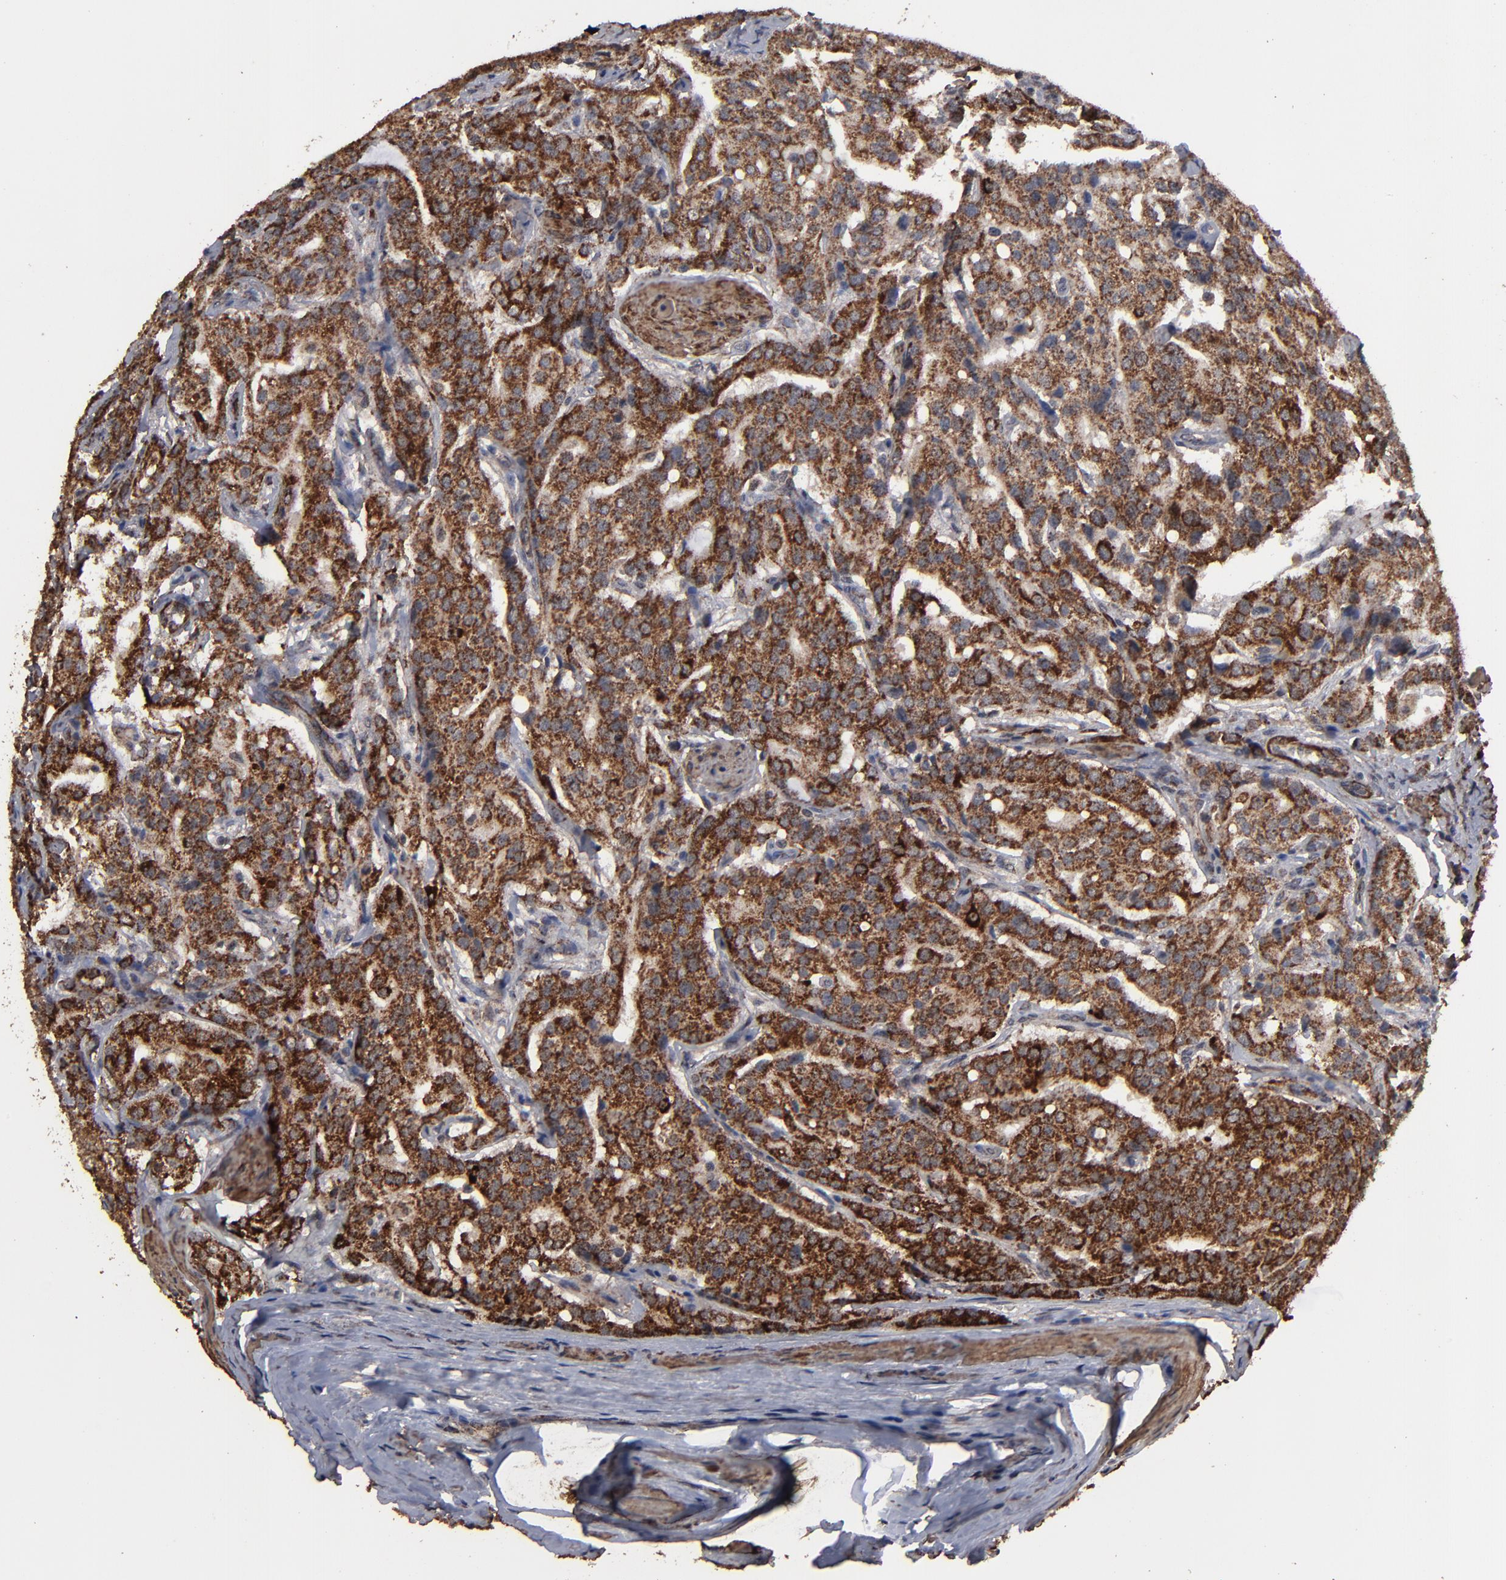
{"staining": {"intensity": "strong", "quantity": ">75%", "location": "cytoplasmic/membranous"}, "tissue": "prostate cancer", "cell_type": "Tumor cells", "image_type": "cancer", "snomed": [{"axis": "morphology", "description": "Adenocarcinoma, Medium grade"}, {"axis": "topography", "description": "Prostate"}], "caption": "Immunohistochemical staining of human prostate adenocarcinoma (medium-grade) demonstrates strong cytoplasmic/membranous protein expression in approximately >75% of tumor cells.", "gene": "BNIP3", "patient": {"sex": "male", "age": 72}}